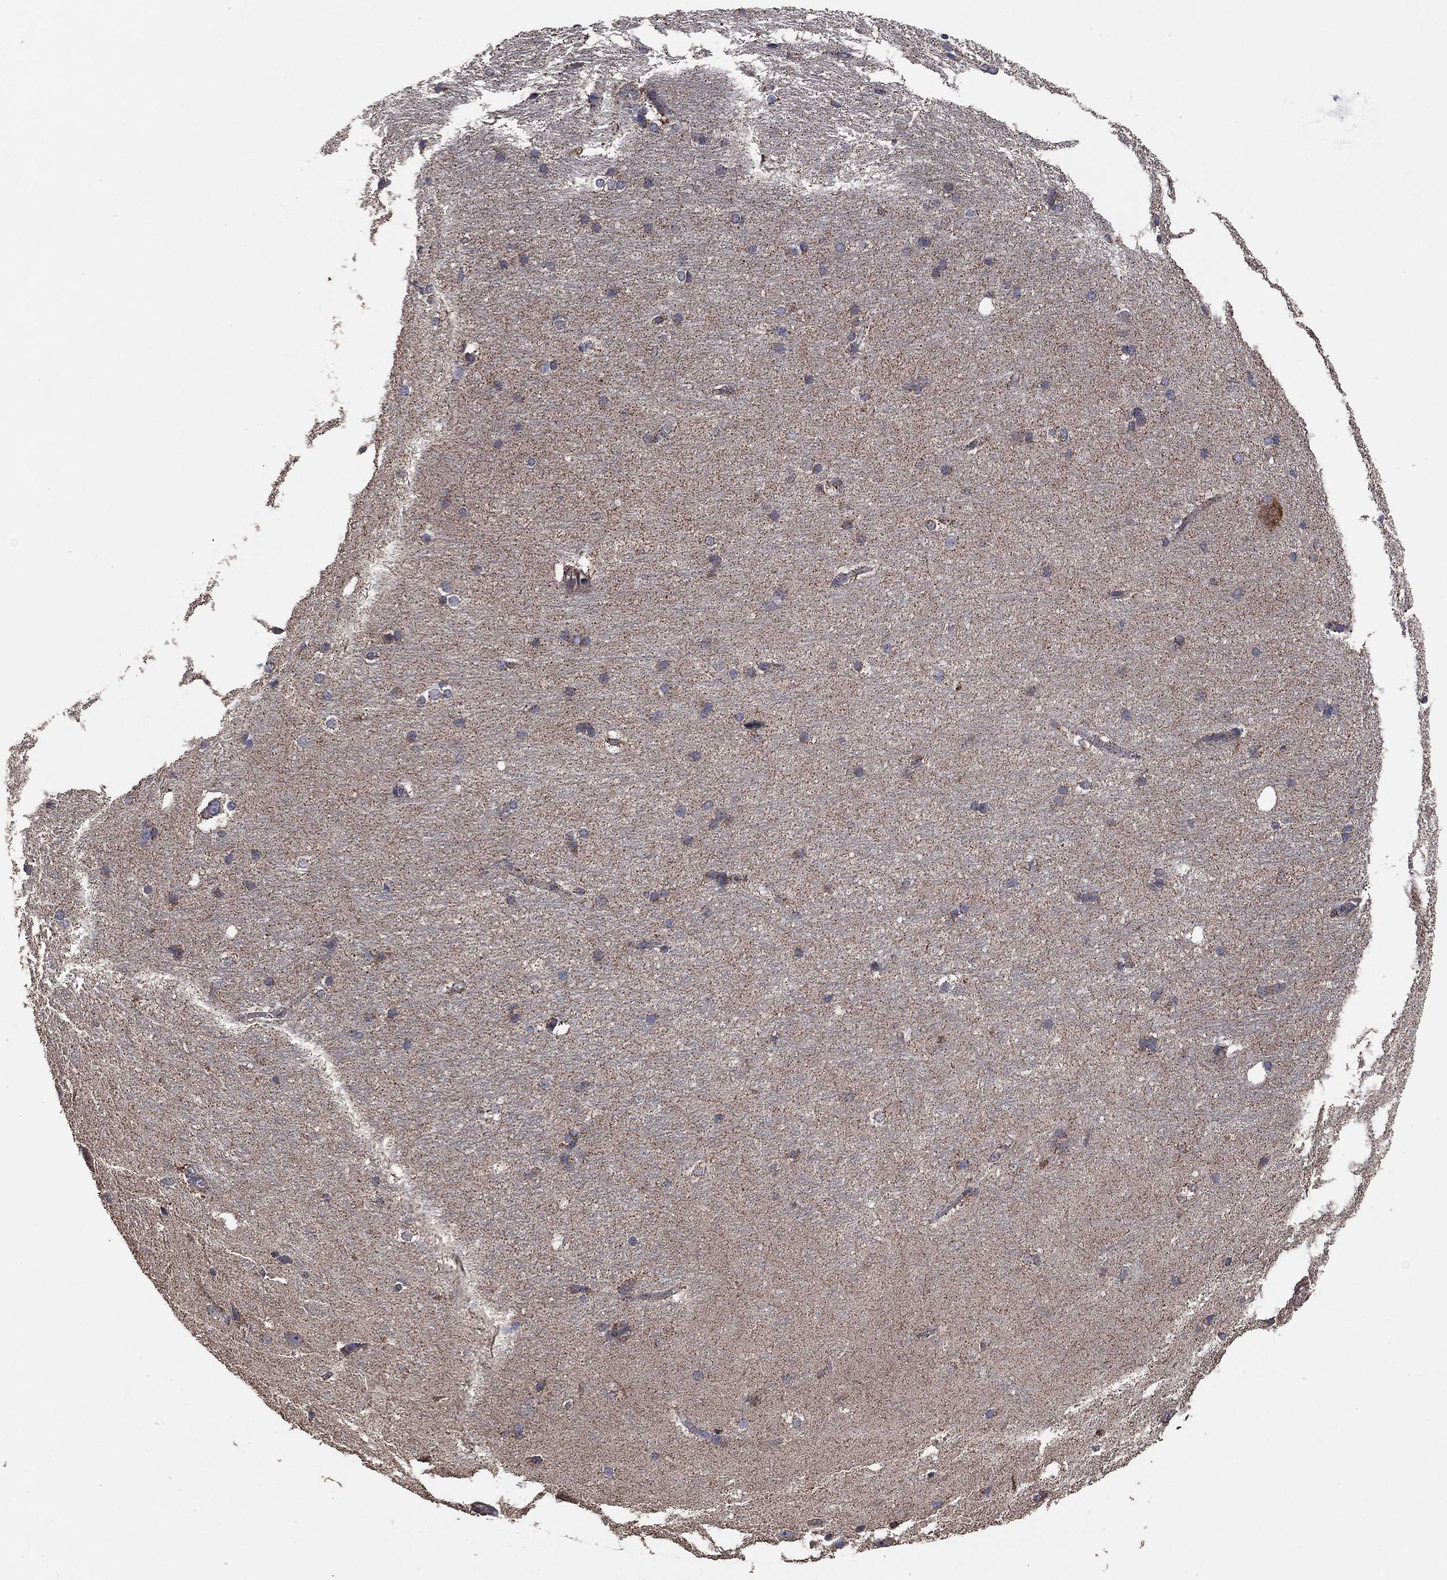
{"staining": {"intensity": "moderate", "quantity": "<25%", "location": "cytoplasmic/membranous"}, "tissue": "hippocampus", "cell_type": "Glial cells", "image_type": "normal", "snomed": [{"axis": "morphology", "description": "Normal tissue, NOS"}, {"axis": "topography", "description": "Cerebral cortex"}, {"axis": "topography", "description": "Hippocampus"}], "caption": "Glial cells display moderate cytoplasmic/membranous staining in approximately <25% of cells in normal hippocampus.", "gene": "LIMD1", "patient": {"sex": "female", "age": 19}}